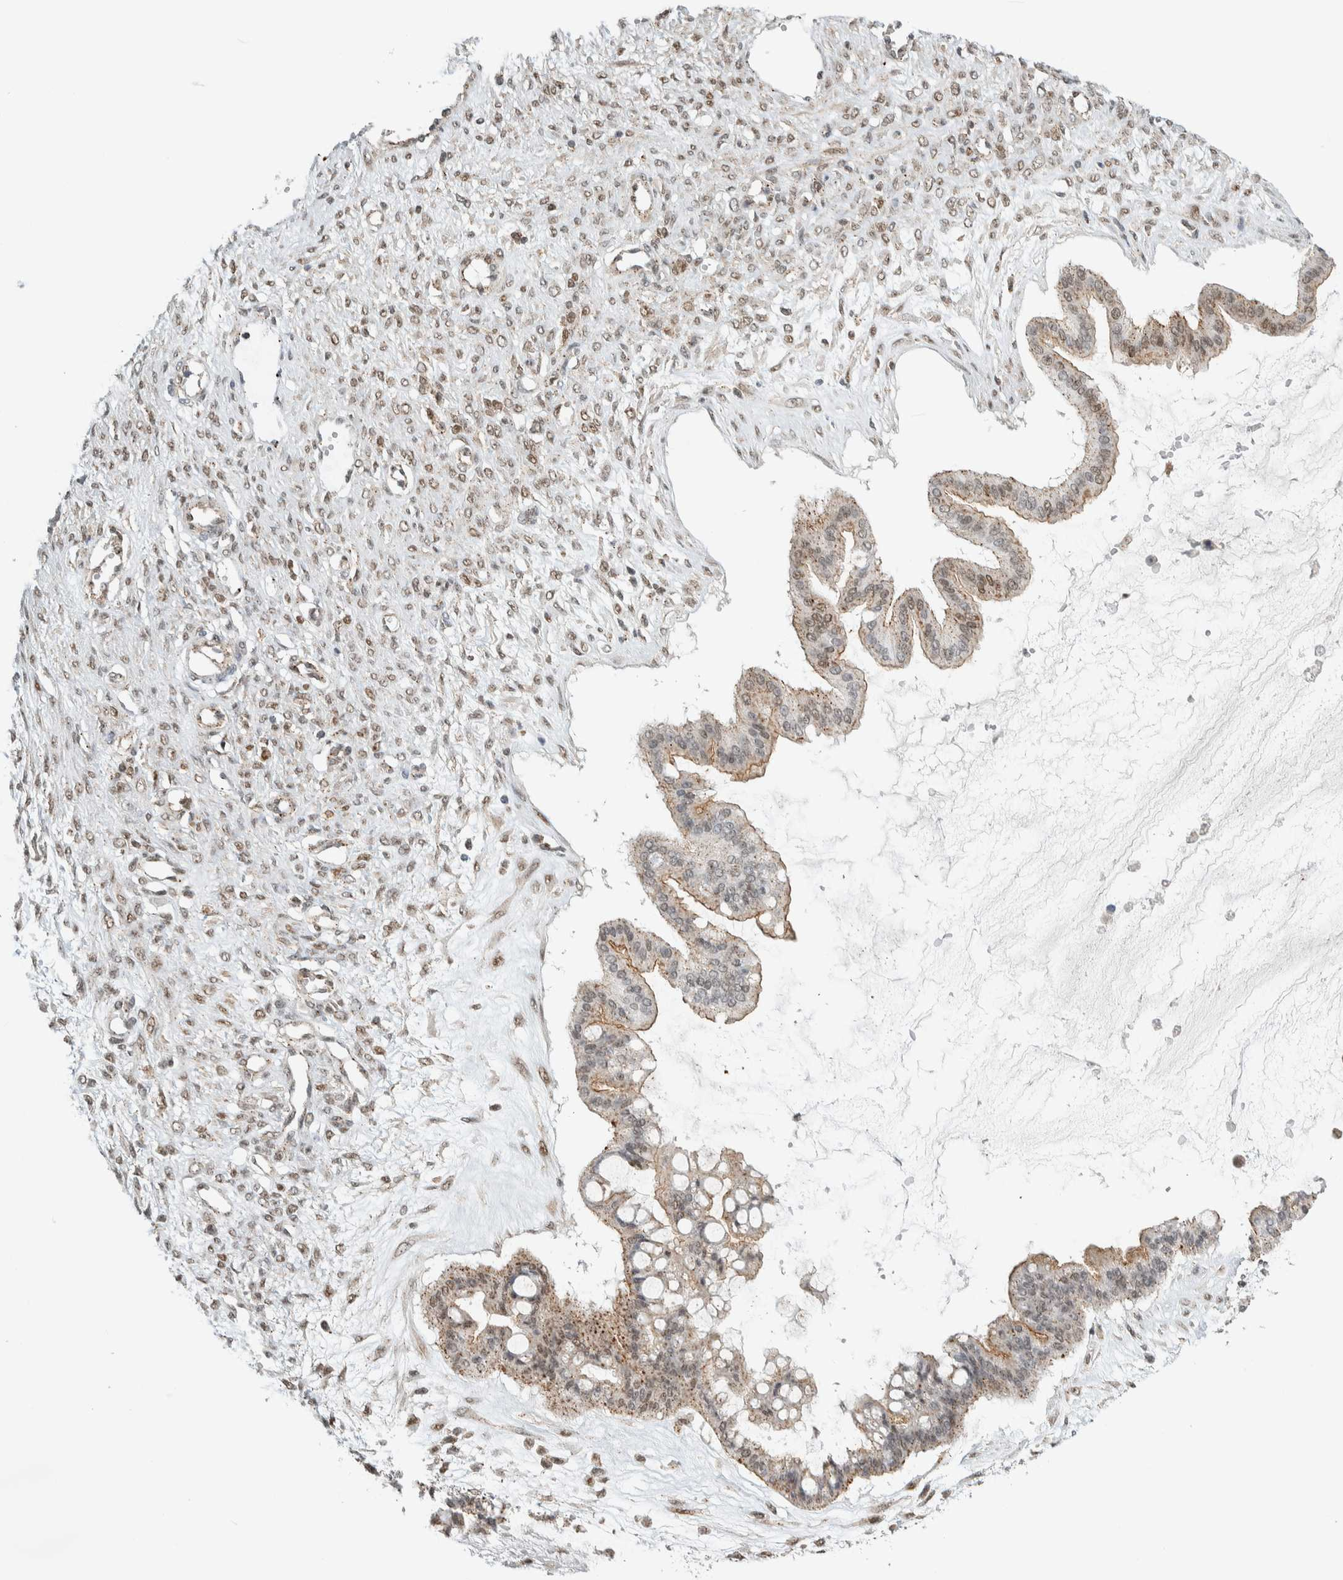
{"staining": {"intensity": "weak", "quantity": ">75%", "location": "cytoplasmic/membranous,nuclear"}, "tissue": "ovarian cancer", "cell_type": "Tumor cells", "image_type": "cancer", "snomed": [{"axis": "morphology", "description": "Cystadenocarcinoma, mucinous, NOS"}, {"axis": "topography", "description": "Ovary"}], "caption": "Protein staining demonstrates weak cytoplasmic/membranous and nuclear staining in approximately >75% of tumor cells in ovarian mucinous cystadenocarcinoma.", "gene": "TFE3", "patient": {"sex": "female", "age": 73}}